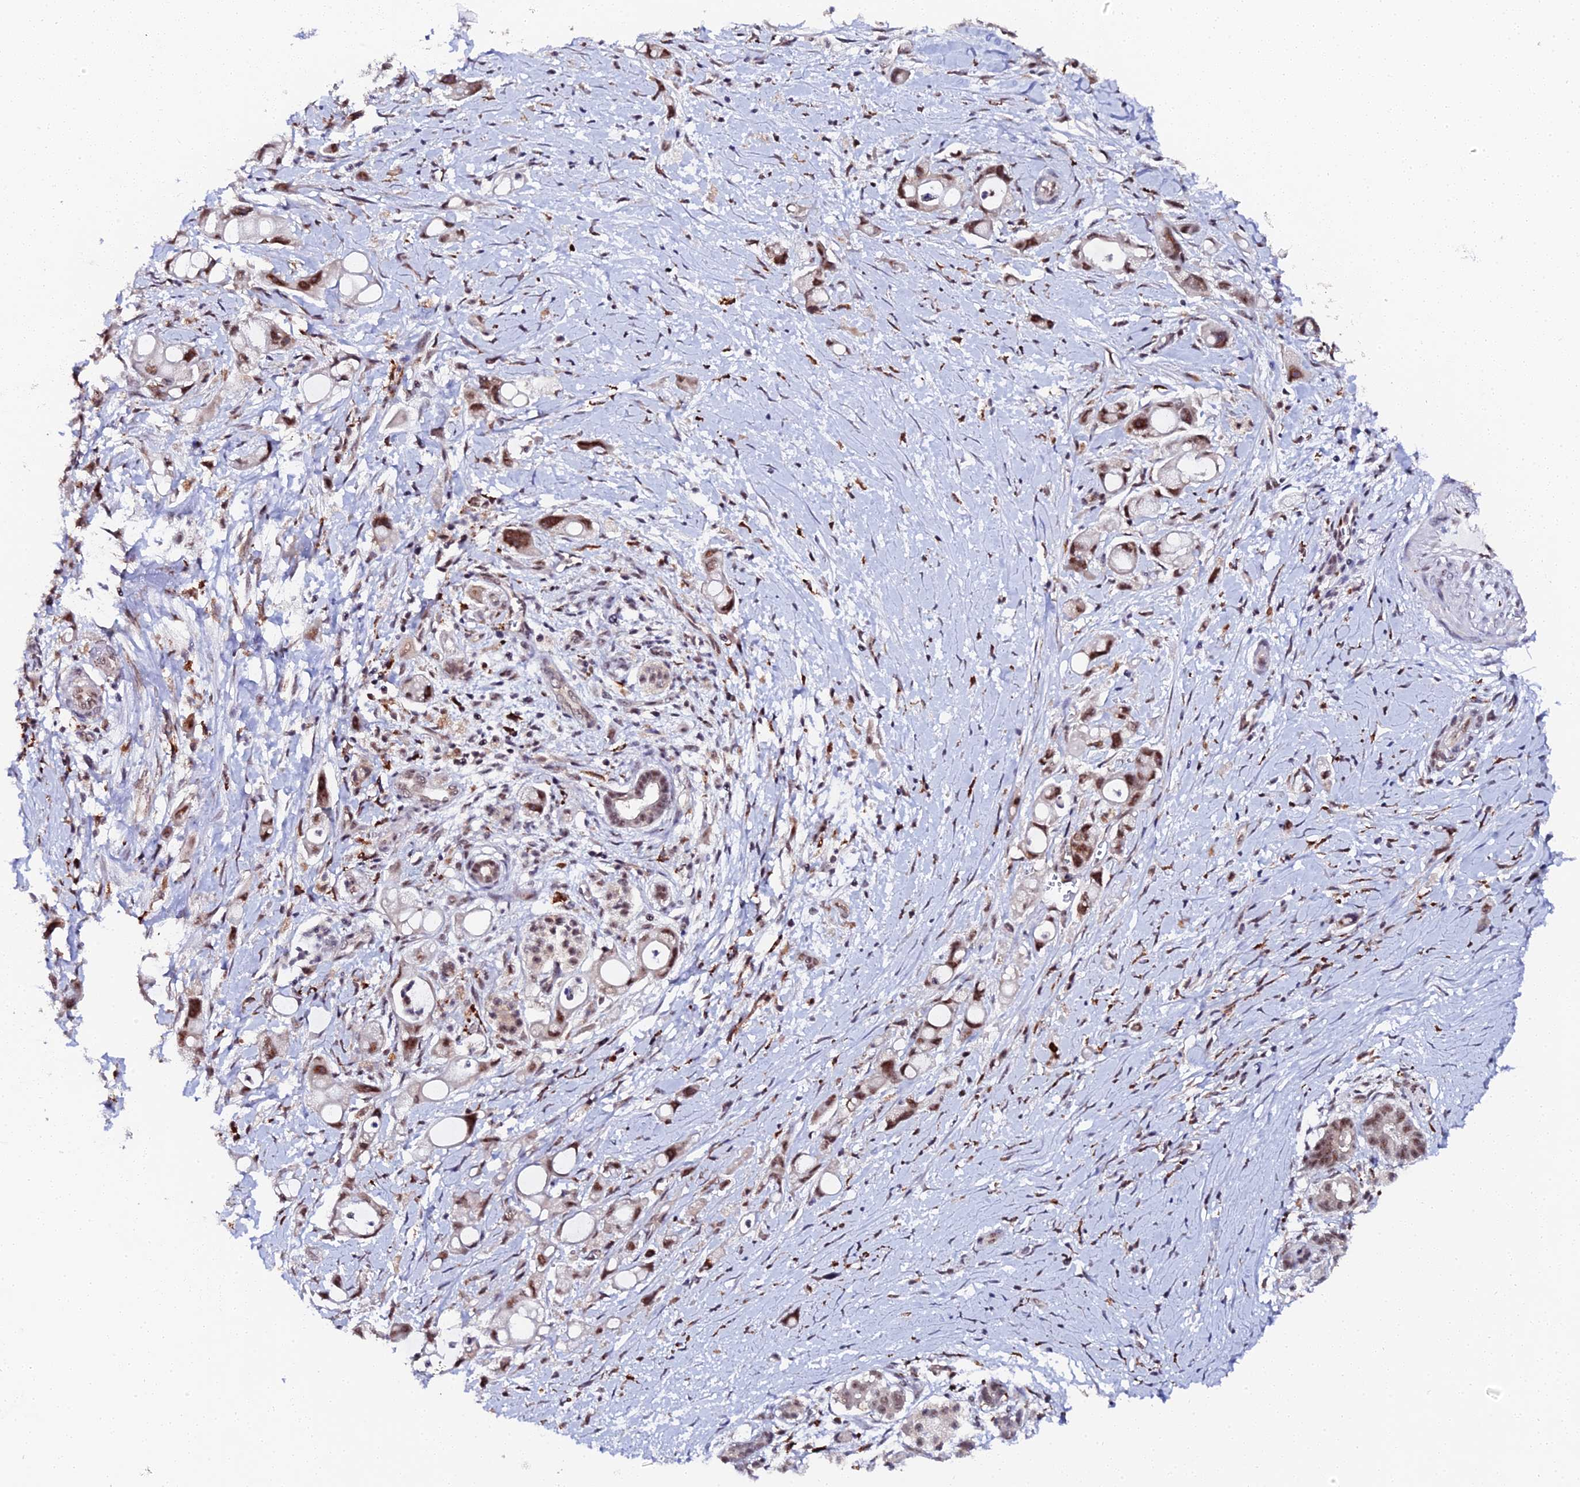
{"staining": {"intensity": "moderate", "quantity": ">75%", "location": "nuclear"}, "tissue": "pancreatic cancer", "cell_type": "Tumor cells", "image_type": "cancer", "snomed": [{"axis": "morphology", "description": "Adenocarcinoma, NOS"}, {"axis": "topography", "description": "Pancreas"}], "caption": "This image demonstrates IHC staining of human pancreatic cancer, with medium moderate nuclear staining in approximately >75% of tumor cells.", "gene": "MAGOHB", "patient": {"sex": "male", "age": 68}}